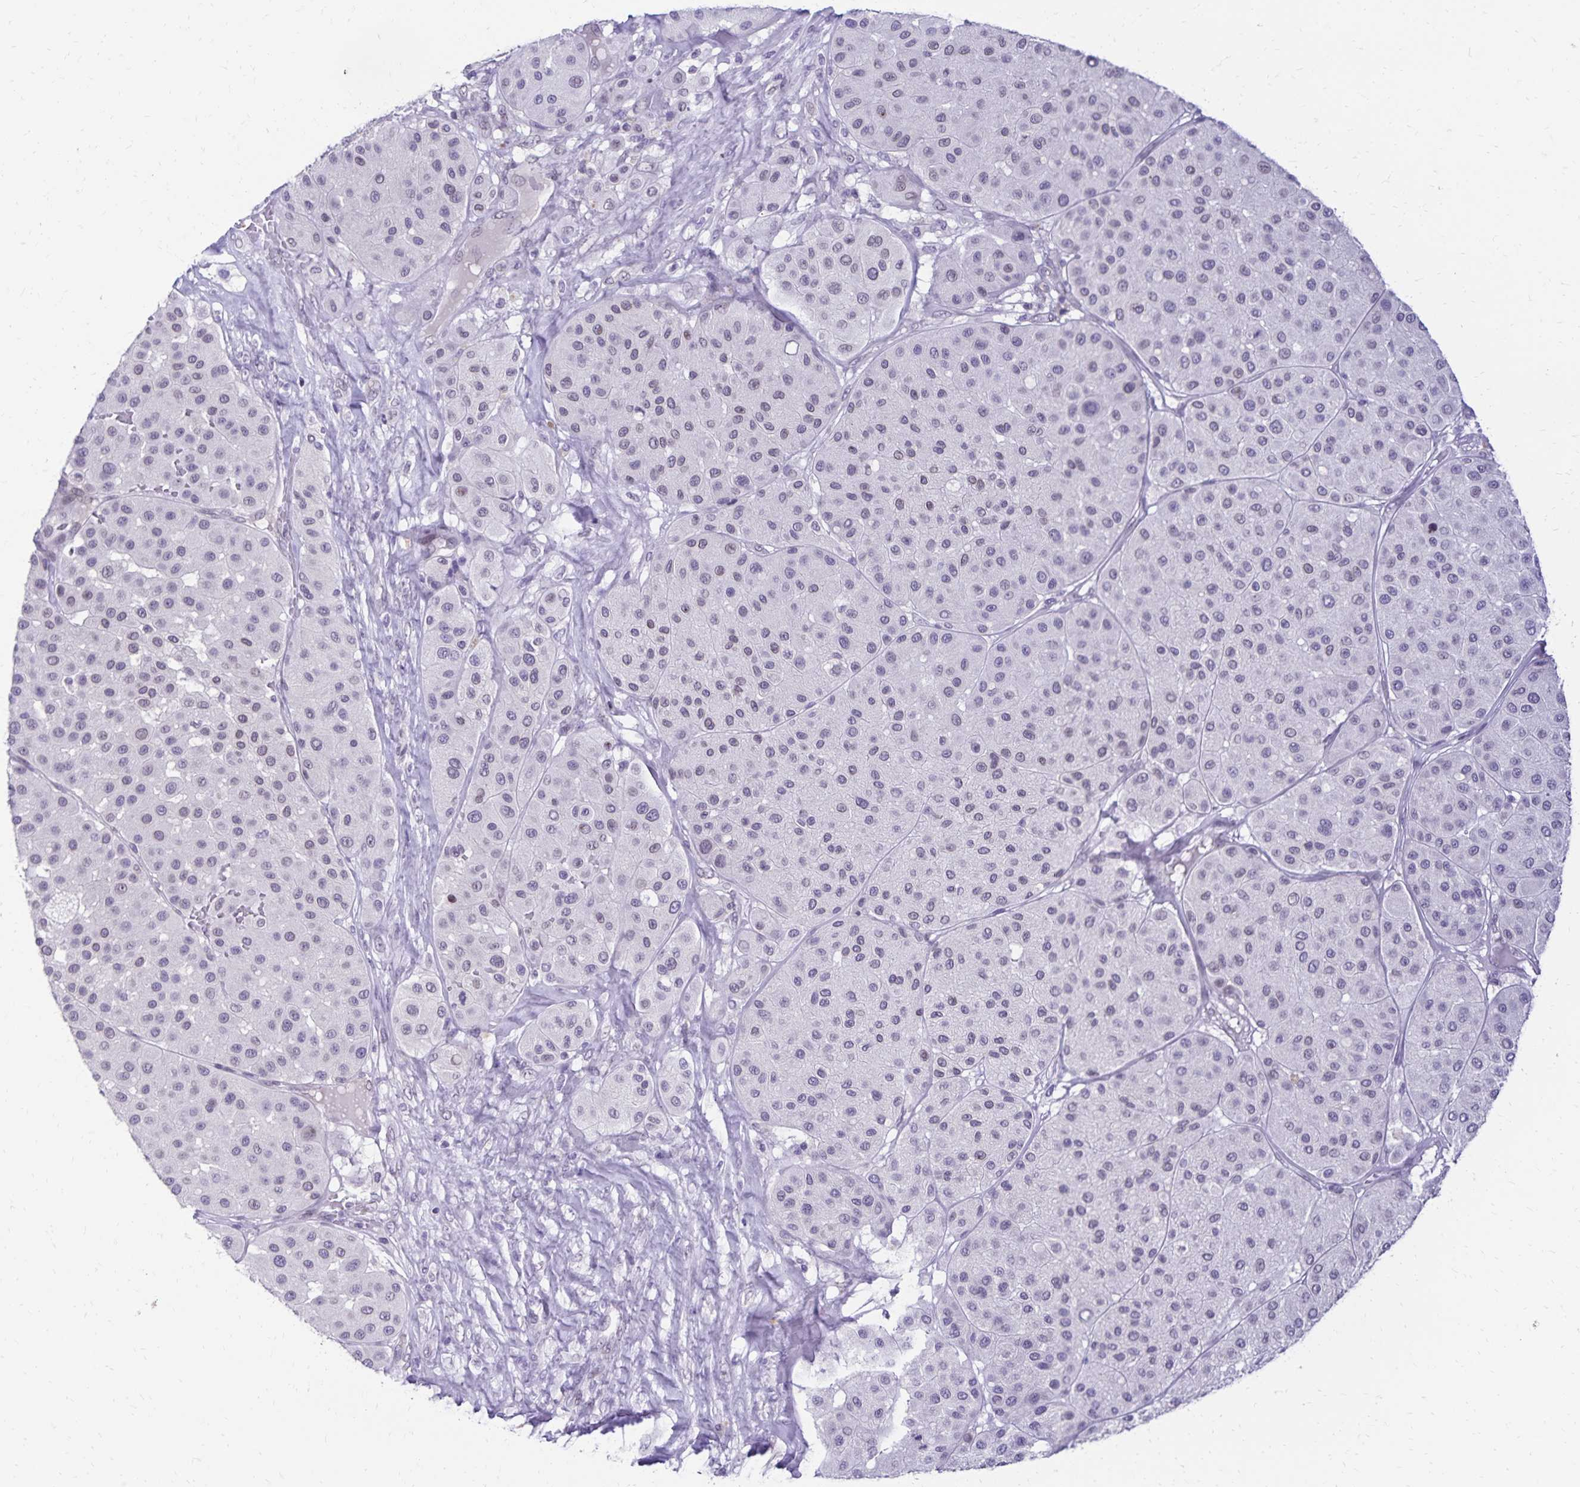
{"staining": {"intensity": "negative", "quantity": "none", "location": "none"}, "tissue": "melanoma", "cell_type": "Tumor cells", "image_type": "cancer", "snomed": [{"axis": "morphology", "description": "Malignant melanoma, Metastatic site"}, {"axis": "topography", "description": "Smooth muscle"}], "caption": "DAB (3,3'-diaminobenzidine) immunohistochemical staining of human malignant melanoma (metastatic site) reveals no significant expression in tumor cells.", "gene": "FAM166C", "patient": {"sex": "male", "age": 41}}